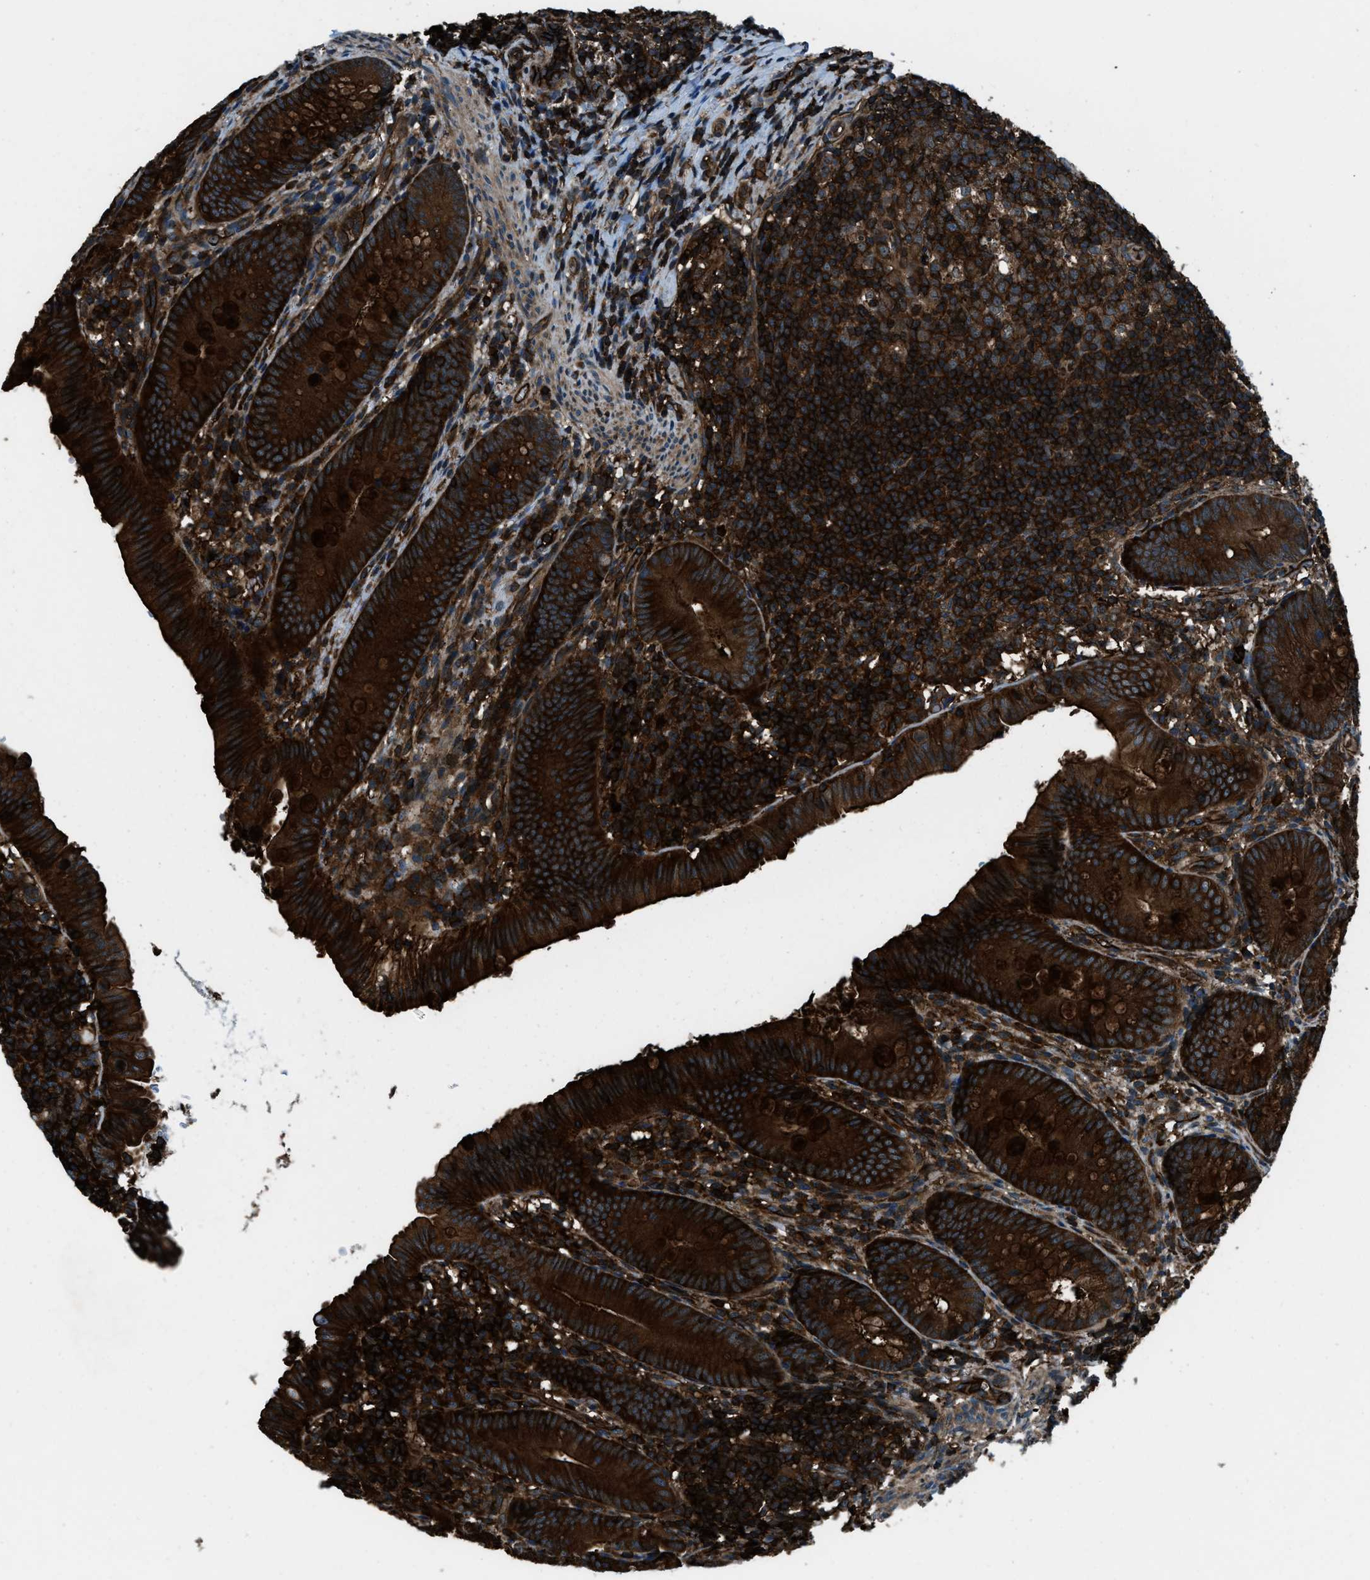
{"staining": {"intensity": "strong", "quantity": ">75%", "location": "cytoplasmic/membranous"}, "tissue": "appendix", "cell_type": "Glandular cells", "image_type": "normal", "snomed": [{"axis": "morphology", "description": "Normal tissue, NOS"}, {"axis": "topography", "description": "Appendix"}], "caption": "Immunohistochemical staining of benign human appendix demonstrates >75% levels of strong cytoplasmic/membranous protein staining in about >75% of glandular cells. (brown staining indicates protein expression, while blue staining denotes nuclei).", "gene": "SNX30", "patient": {"sex": "male", "age": 1}}